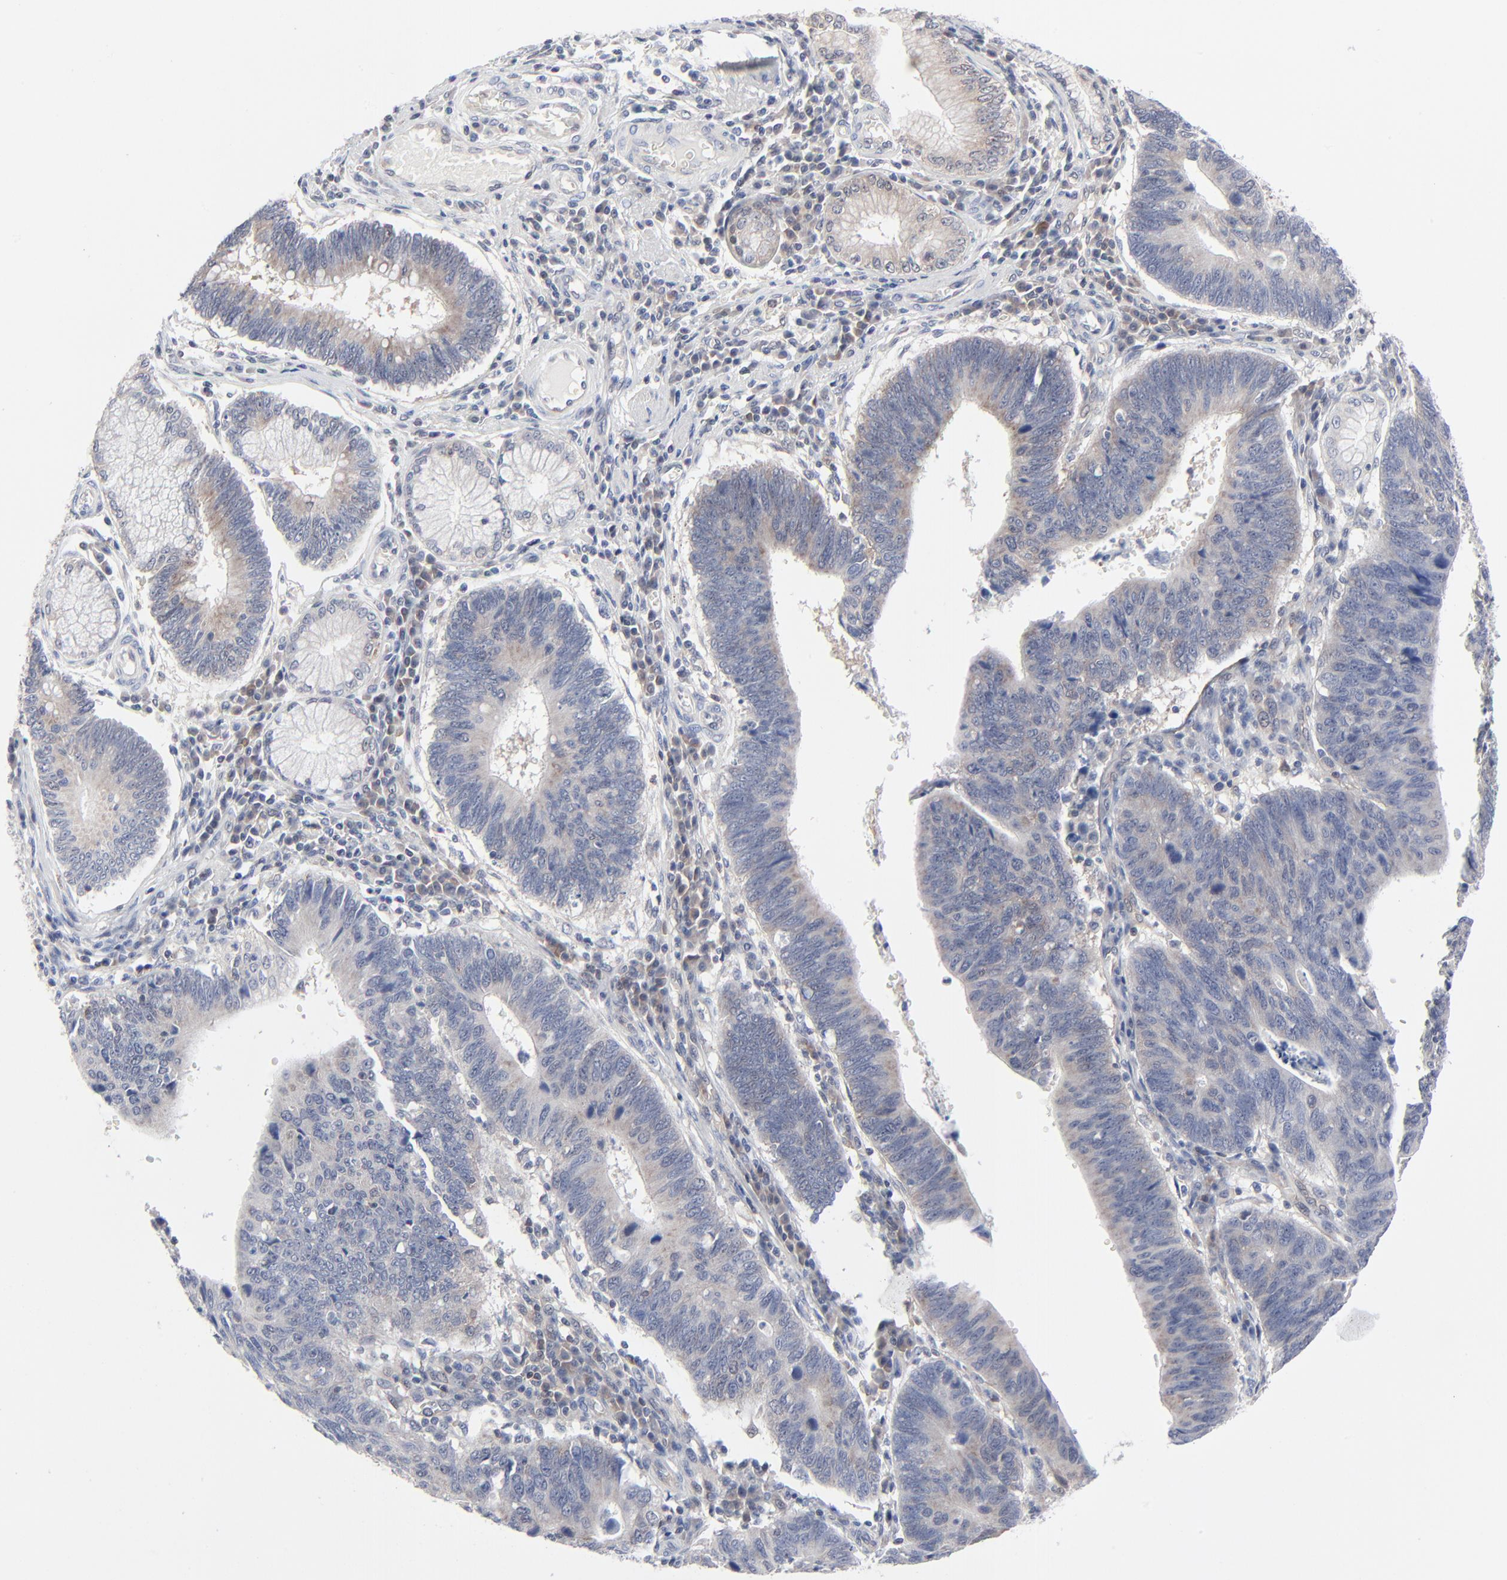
{"staining": {"intensity": "weak", "quantity": "<25%", "location": "cytoplasmic/membranous"}, "tissue": "stomach cancer", "cell_type": "Tumor cells", "image_type": "cancer", "snomed": [{"axis": "morphology", "description": "Adenocarcinoma, NOS"}, {"axis": "topography", "description": "Stomach"}], "caption": "The histopathology image displays no staining of tumor cells in stomach adenocarcinoma. (Brightfield microscopy of DAB (3,3'-diaminobenzidine) immunohistochemistry (IHC) at high magnification).", "gene": "RPS6KB1", "patient": {"sex": "male", "age": 59}}